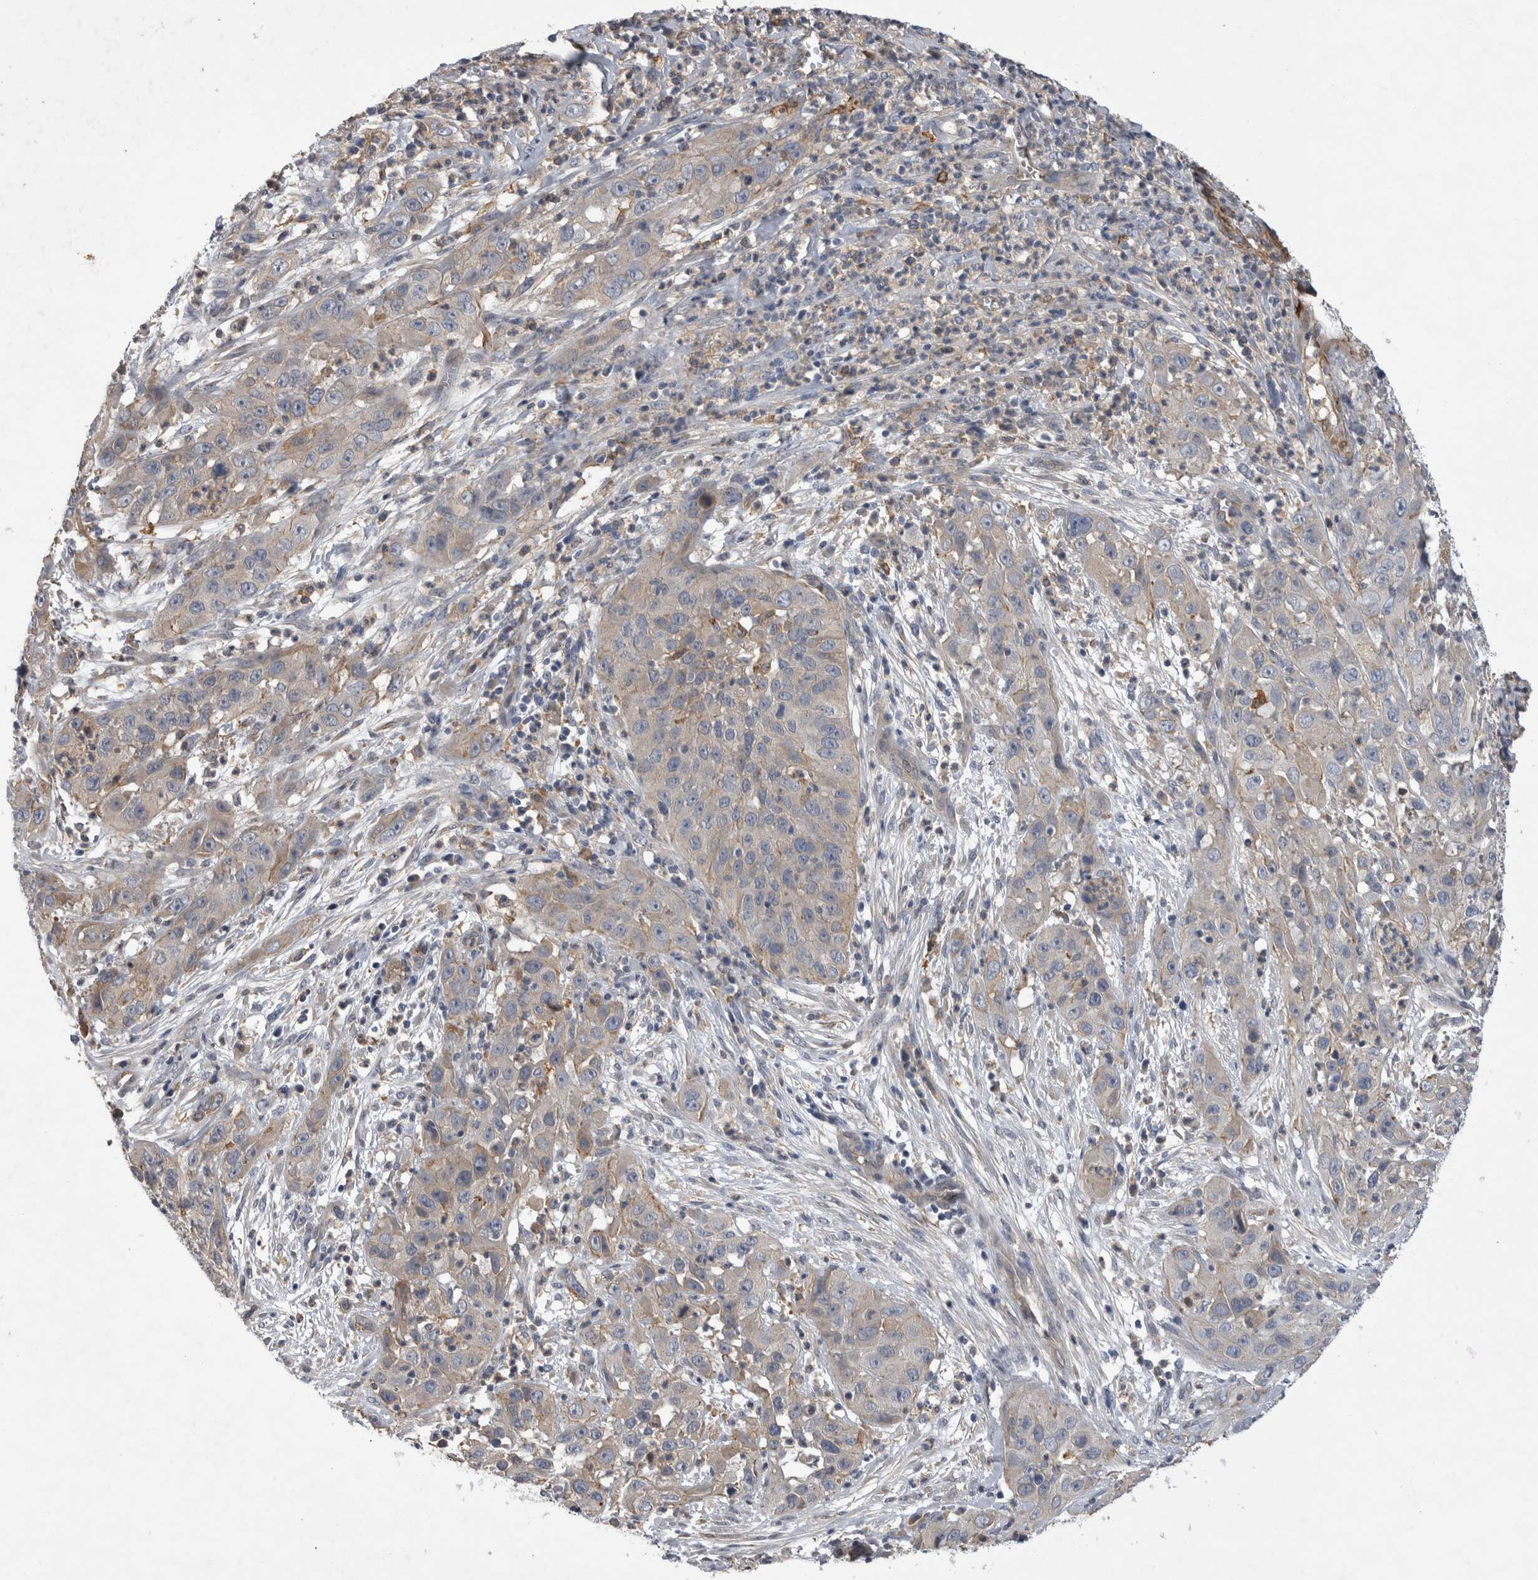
{"staining": {"intensity": "weak", "quantity": "25%-75%", "location": "cytoplasmic/membranous"}, "tissue": "cervical cancer", "cell_type": "Tumor cells", "image_type": "cancer", "snomed": [{"axis": "morphology", "description": "Squamous cell carcinoma, NOS"}, {"axis": "topography", "description": "Cervix"}], "caption": "This micrograph demonstrates squamous cell carcinoma (cervical) stained with immunohistochemistry (IHC) to label a protein in brown. The cytoplasmic/membranous of tumor cells show weak positivity for the protein. Nuclei are counter-stained blue.", "gene": "ANKFY1", "patient": {"sex": "female", "age": 32}}